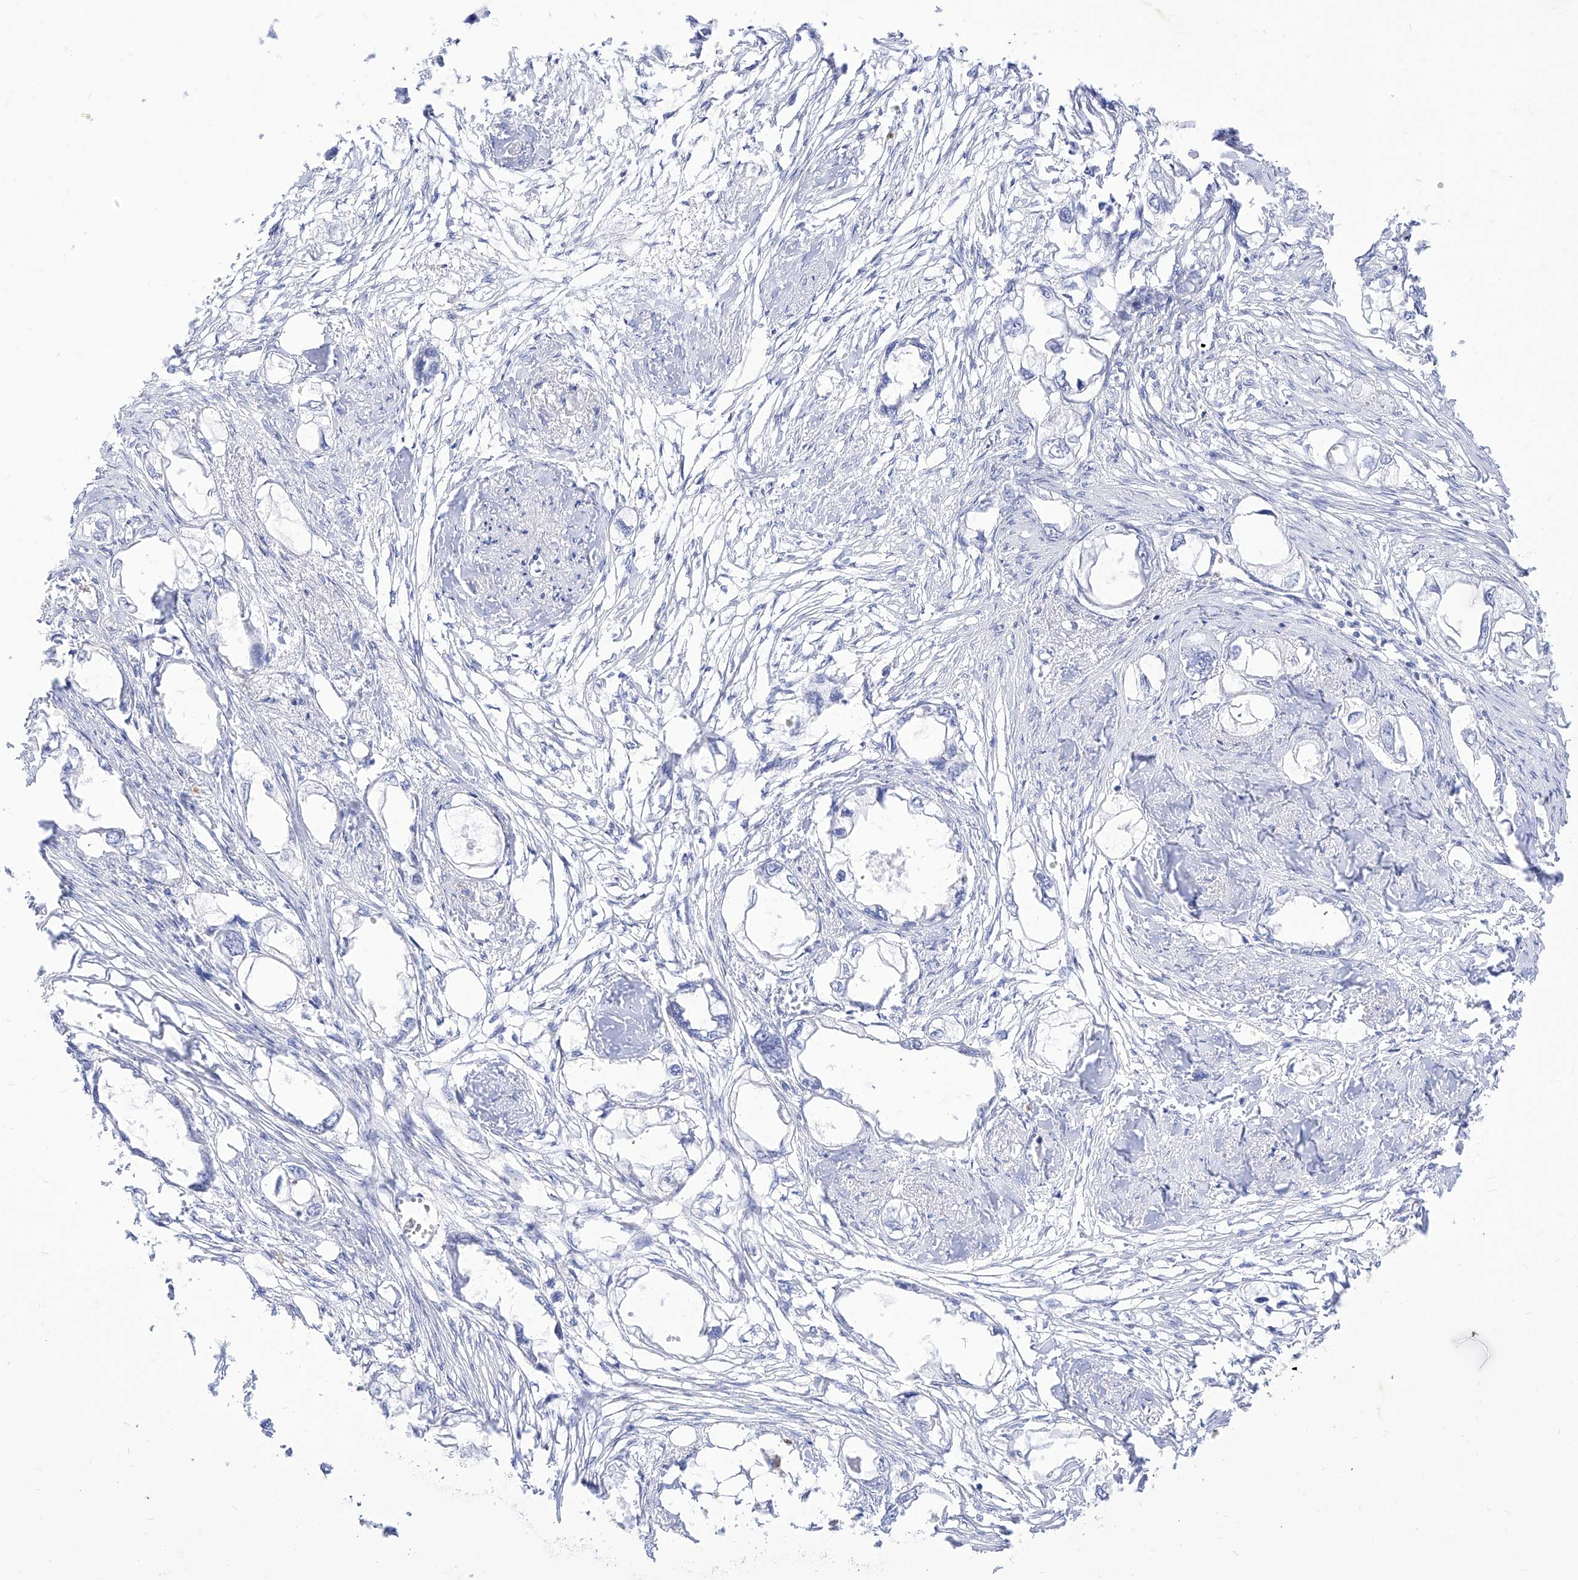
{"staining": {"intensity": "negative", "quantity": "none", "location": "none"}, "tissue": "endometrial cancer", "cell_type": "Tumor cells", "image_type": "cancer", "snomed": [{"axis": "morphology", "description": "Adenocarcinoma, NOS"}, {"axis": "morphology", "description": "Adenocarcinoma, metastatic, NOS"}, {"axis": "topography", "description": "Adipose tissue"}, {"axis": "topography", "description": "Endometrium"}], "caption": "Immunohistochemistry of human endometrial cancer demonstrates no staining in tumor cells. (DAB immunohistochemistry with hematoxylin counter stain).", "gene": "C1orf74", "patient": {"sex": "female", "age": 67}}